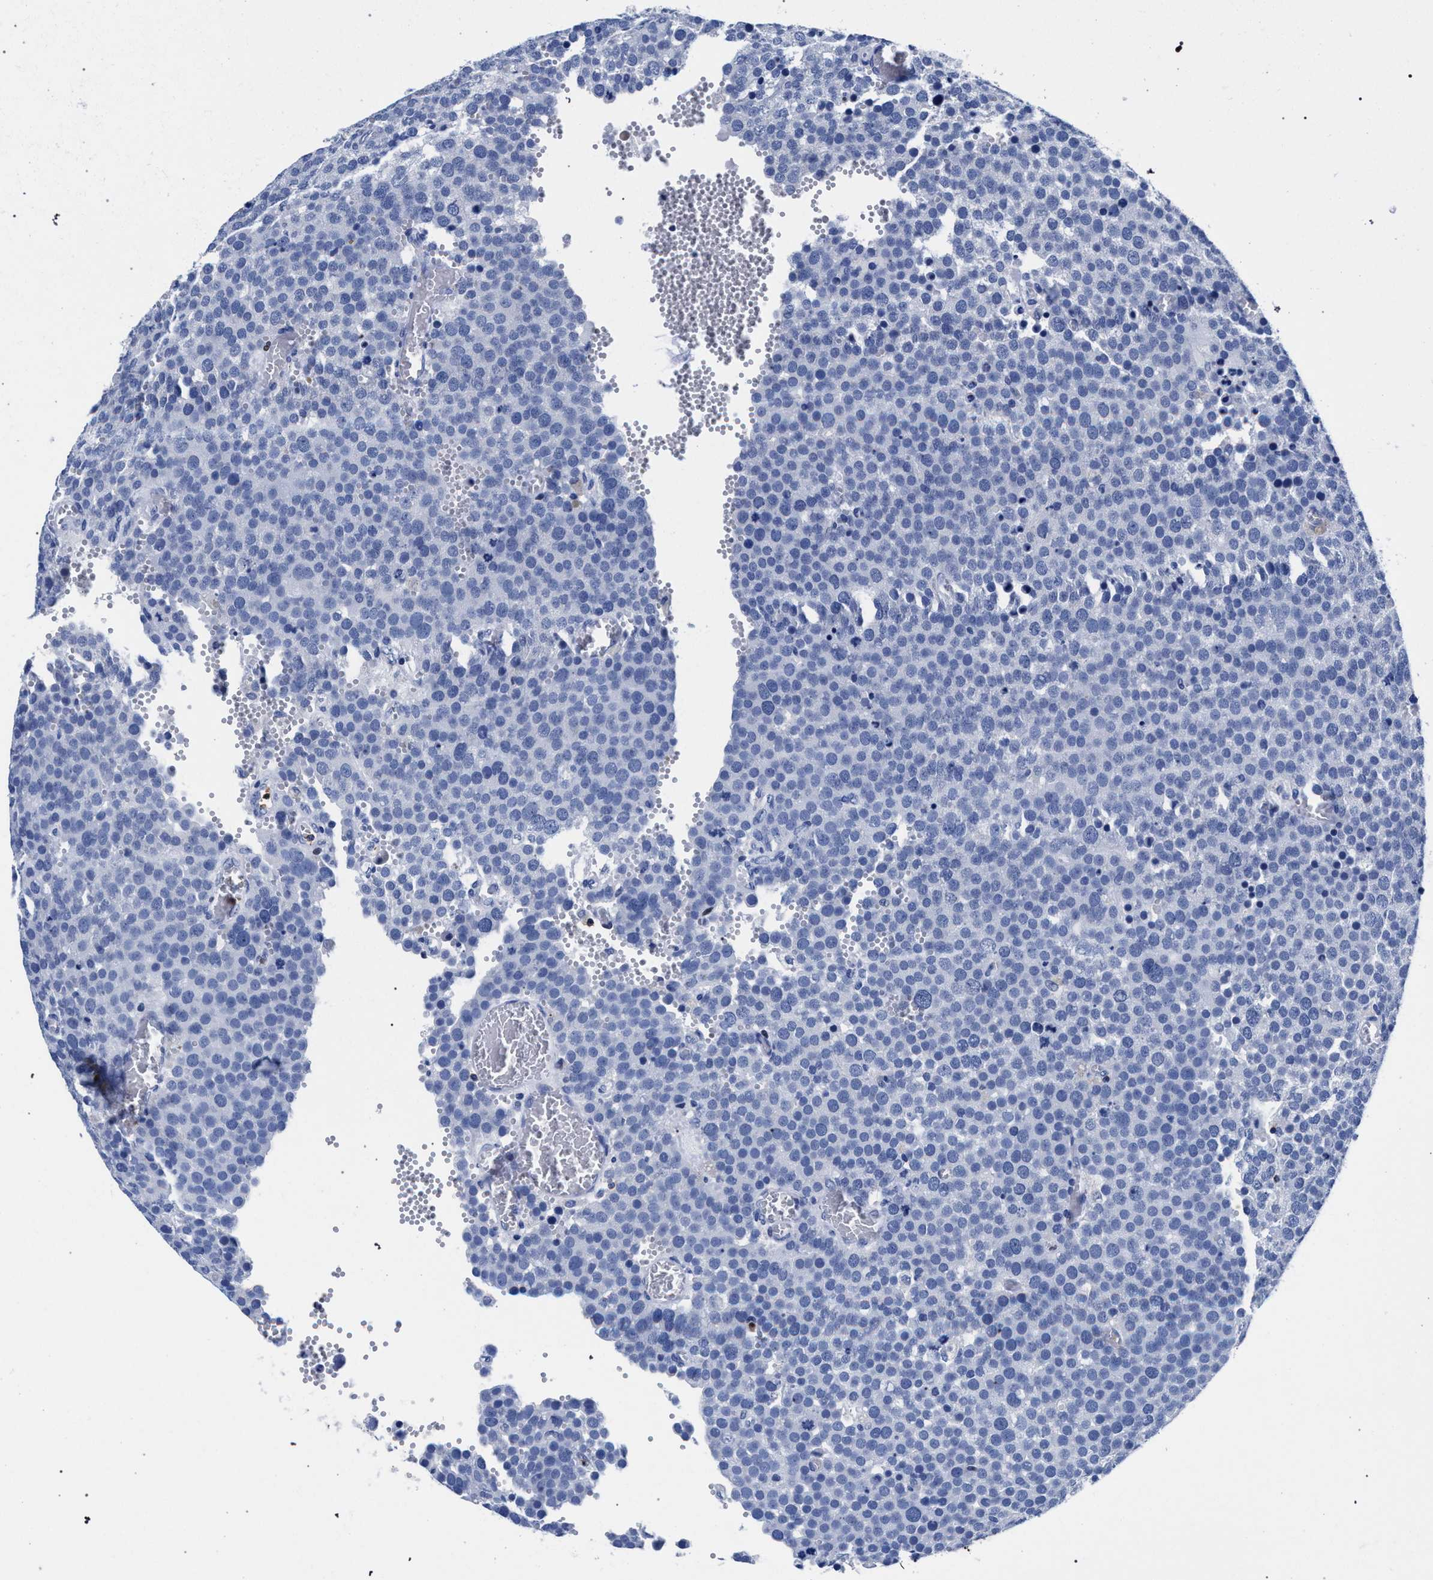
{"staining": {"intensity": "negative", "quantity": "none", "location": "none"}, "tissue": "testis cancer", "cell_type": "Tumor cells", "image_type": "cancer", "snomed": [{"axis": "morphology", "description": "Normal tissue, NOS"}, {"axis": "morphology", "description": "Seminoma, NOS"}, {"axis": "topography", "description": "Testis"}], "caption": "Micrograph shows no protein positivity in tumor cells of seminoma (testis) tissue.", "gene": "KLRK1", "patient": {"sex": "male", "age": 71}}